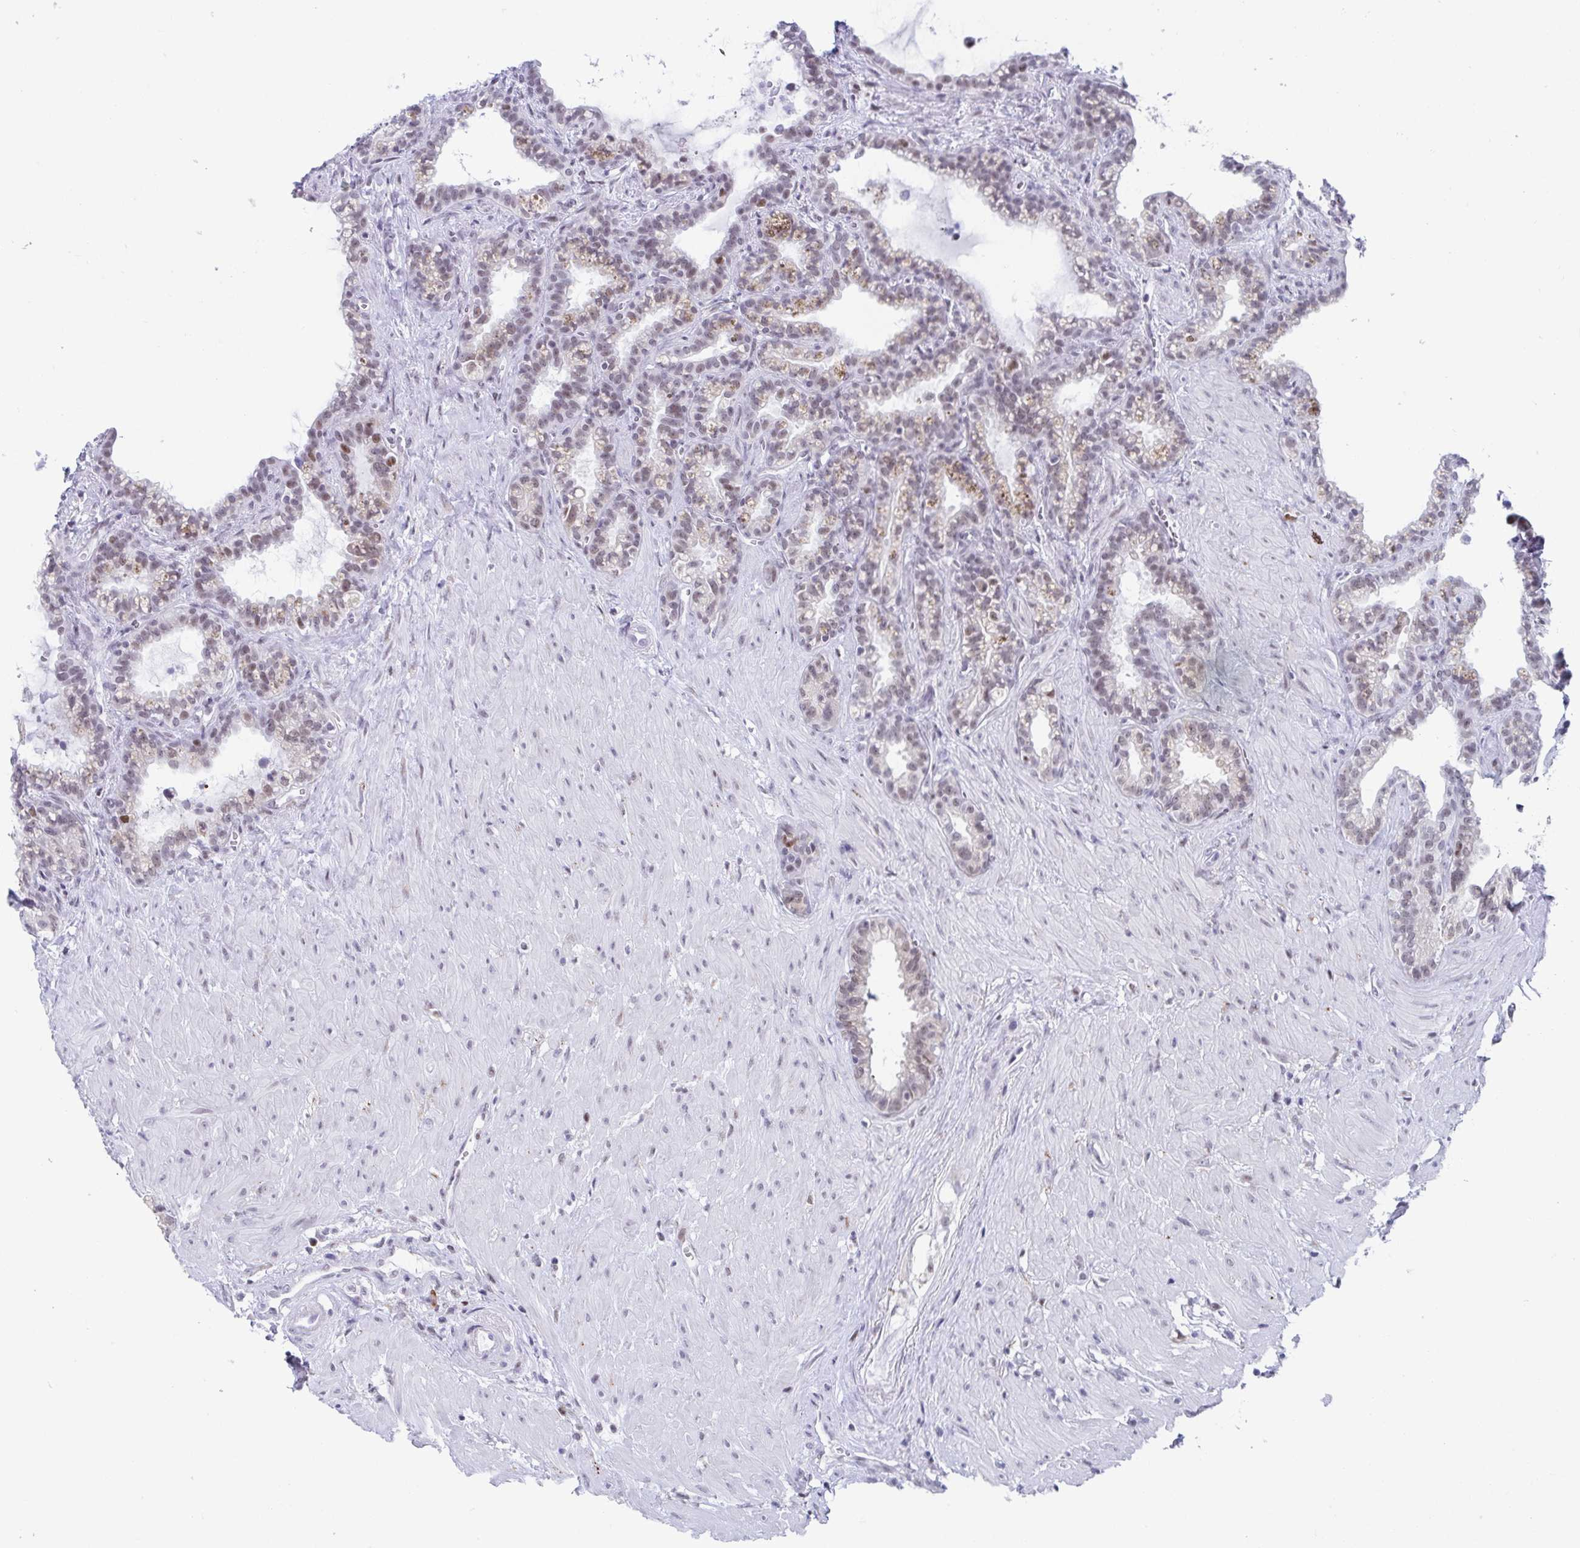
{"staining": {"intensity": "weak", "quantity": "25%-75%", "location": "cytoplasmic/membranous,nuclear"}, "tissue": "seminal vesicle", "cell_type": "Glandular cells", "image_type": "normal", "snomed": [{"axis": "morphology", "description": "Normal tissue, NOS"}, {"axis": "topography", "description": "Seminal veicle"}], "caption": "Seminal vesicle was stained to show a protein in brown. There is low levels of weak cytoplasmic/membranous,nuclear positivity in approximately 25%-75% of glandular cells. (DAB (3,3'-diaminobenzidine) IHC with brightfield microscopy, high magnification).", "gene": "WDR72", "patient": {"sex": "male", "age": 76}}